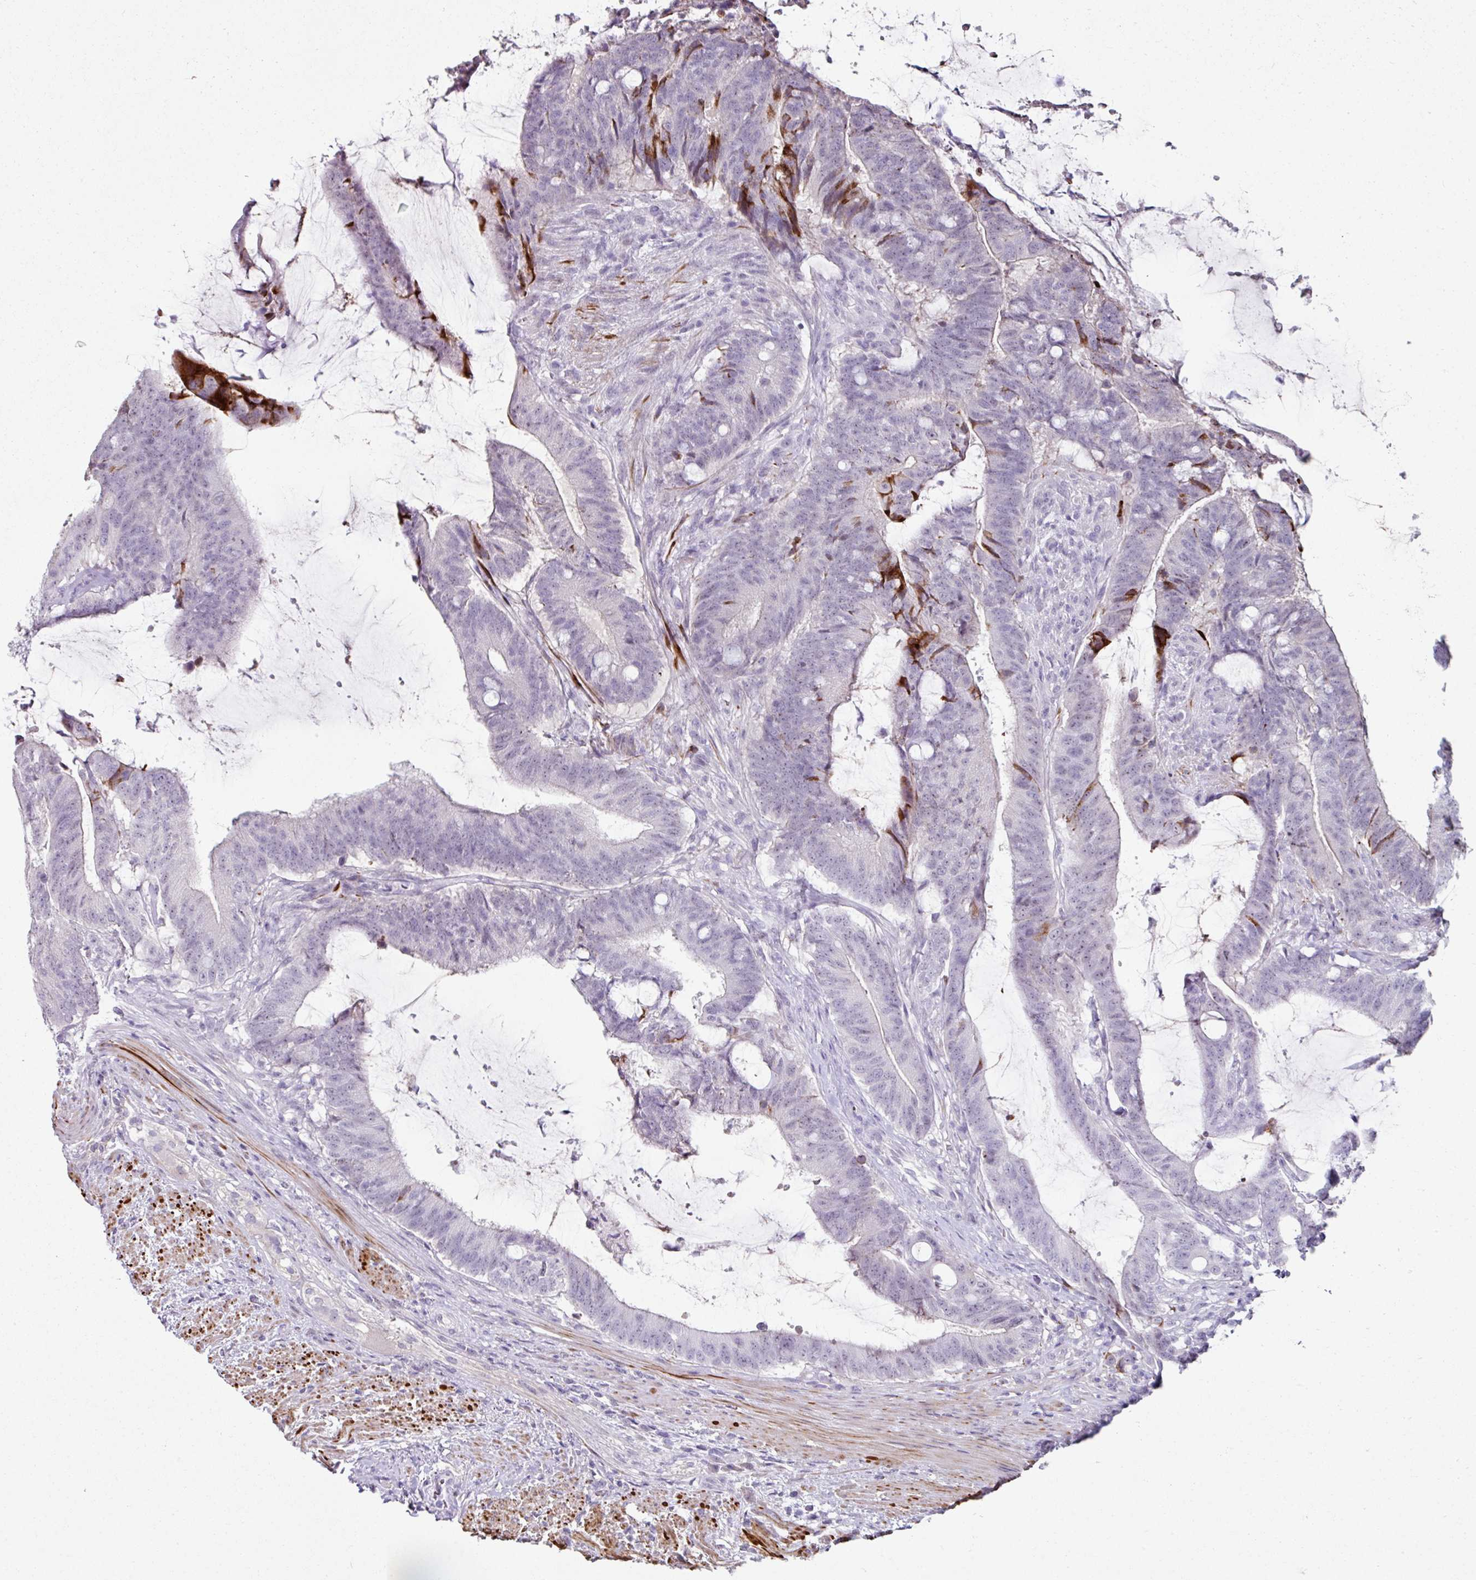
{"staining": {"intensity": "strong", "quantity": "<25%", "location": "cytoplasmic/membranous,nuclear"}, "tissue": "colorectal cancer", "cell_type": "Tumor cells", "image_type": "cancer", "snomed": [{"axis": "morphology", "description": "Adenocarcinoma, NOS"}, {"axis": "topography", "description": "Colon"}], "caption": "Tumor cells reveal medium levels of strong cytoplasmic/membranous and nuclear expression in approximately <25% of cells in human adenocarcinoma (colorectal).", "gene": "TRA2A", "patient": {"sex": "female", "age": 43}}